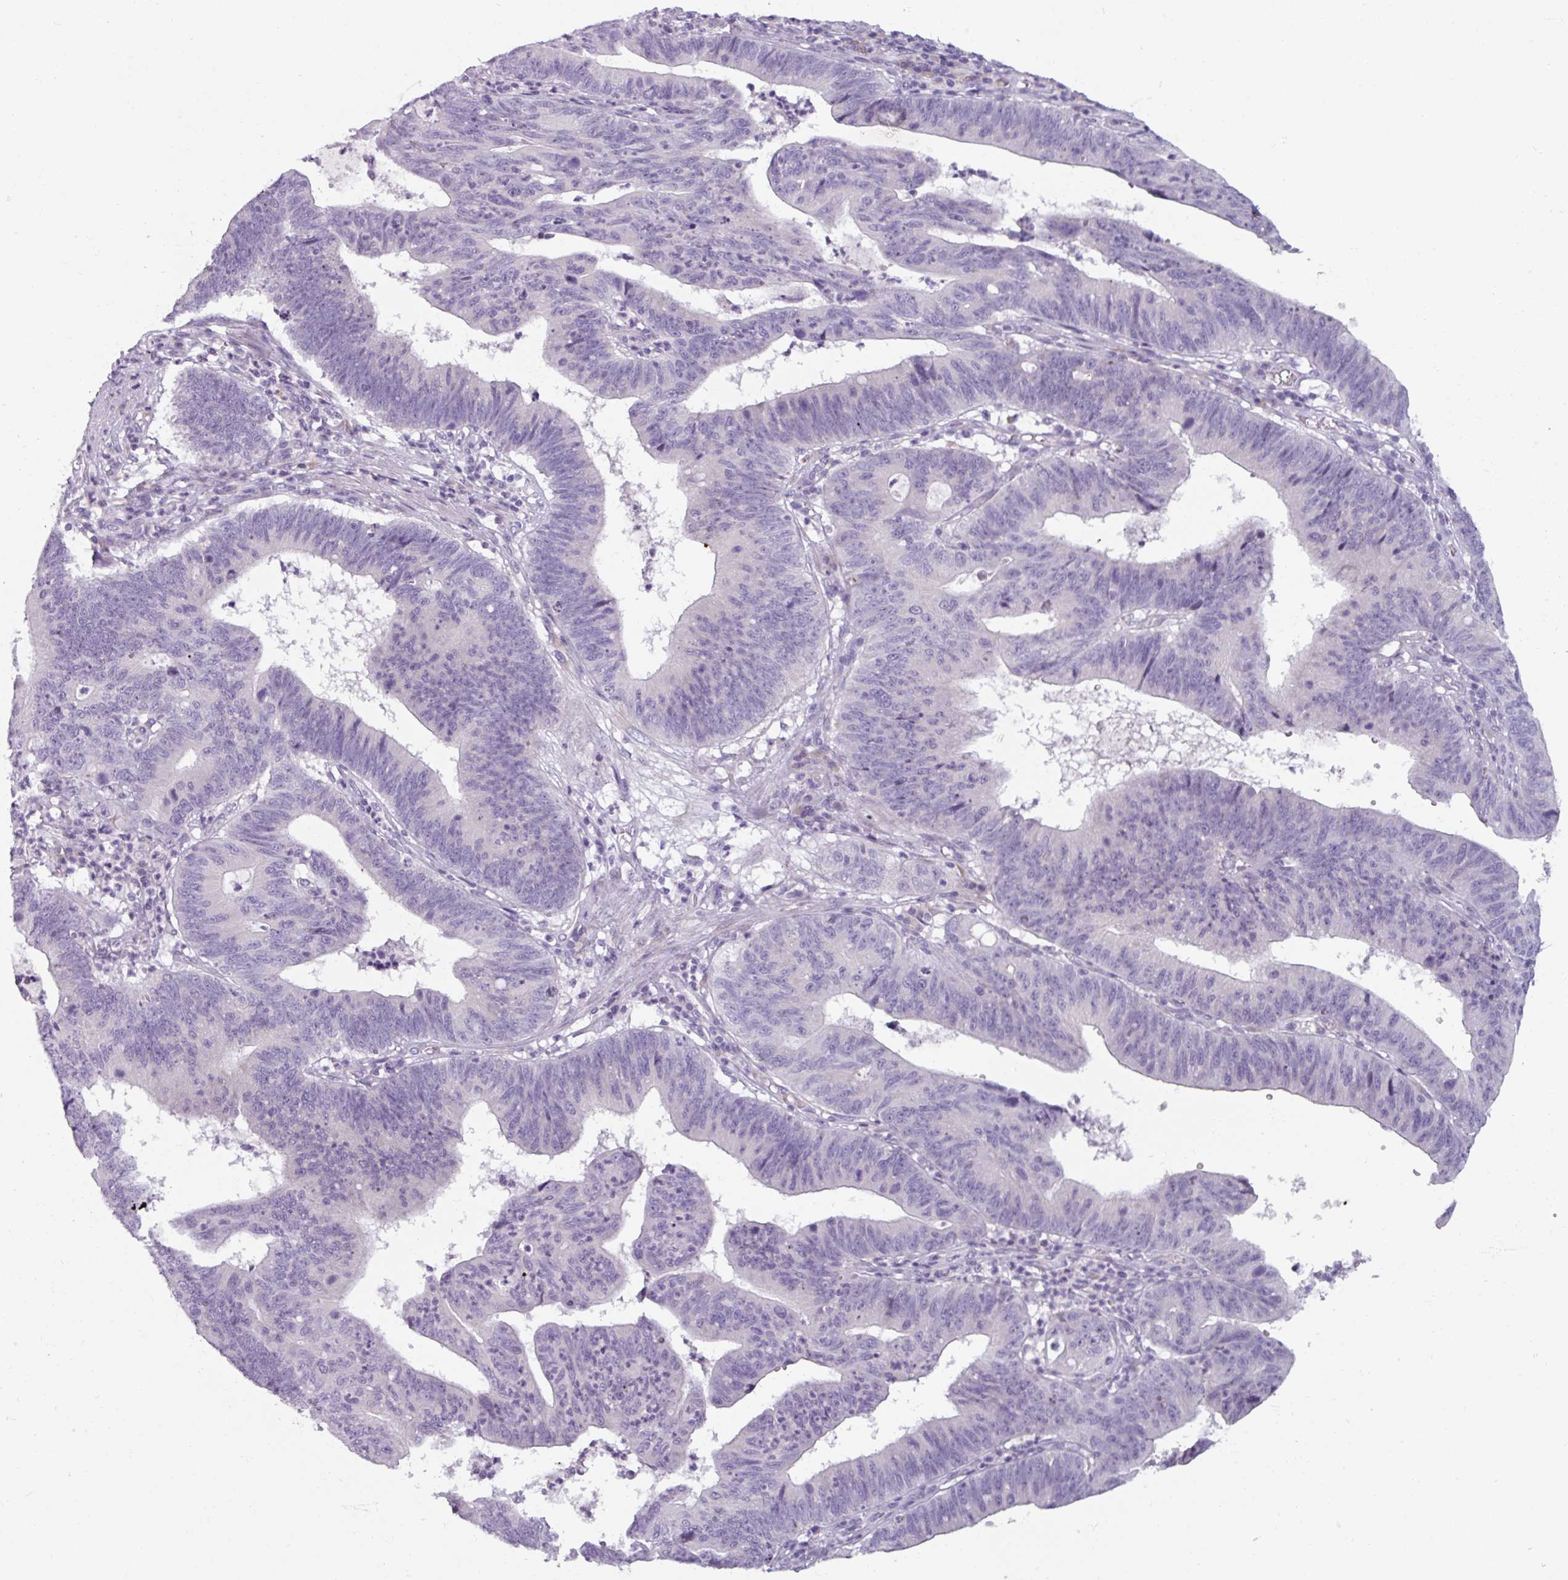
{"staining": {"intensity": "negative", "quantity": "none", "location": "none"}, "tissue": "stomach cancer", "cell_type": "Tumor cells", "image_type": "cancer", "snomed": [{"axis": "morphology", "description": "Adenocarcinoma, NOS"}, {"axis": "topography", "description": "Stomach"}], "caption": "Tumor cells show no significant protein staining in stomach cancer (adenocarcinoma).", "gene": "SMIM11", "patient": {"sex": "male", "age": 59}}